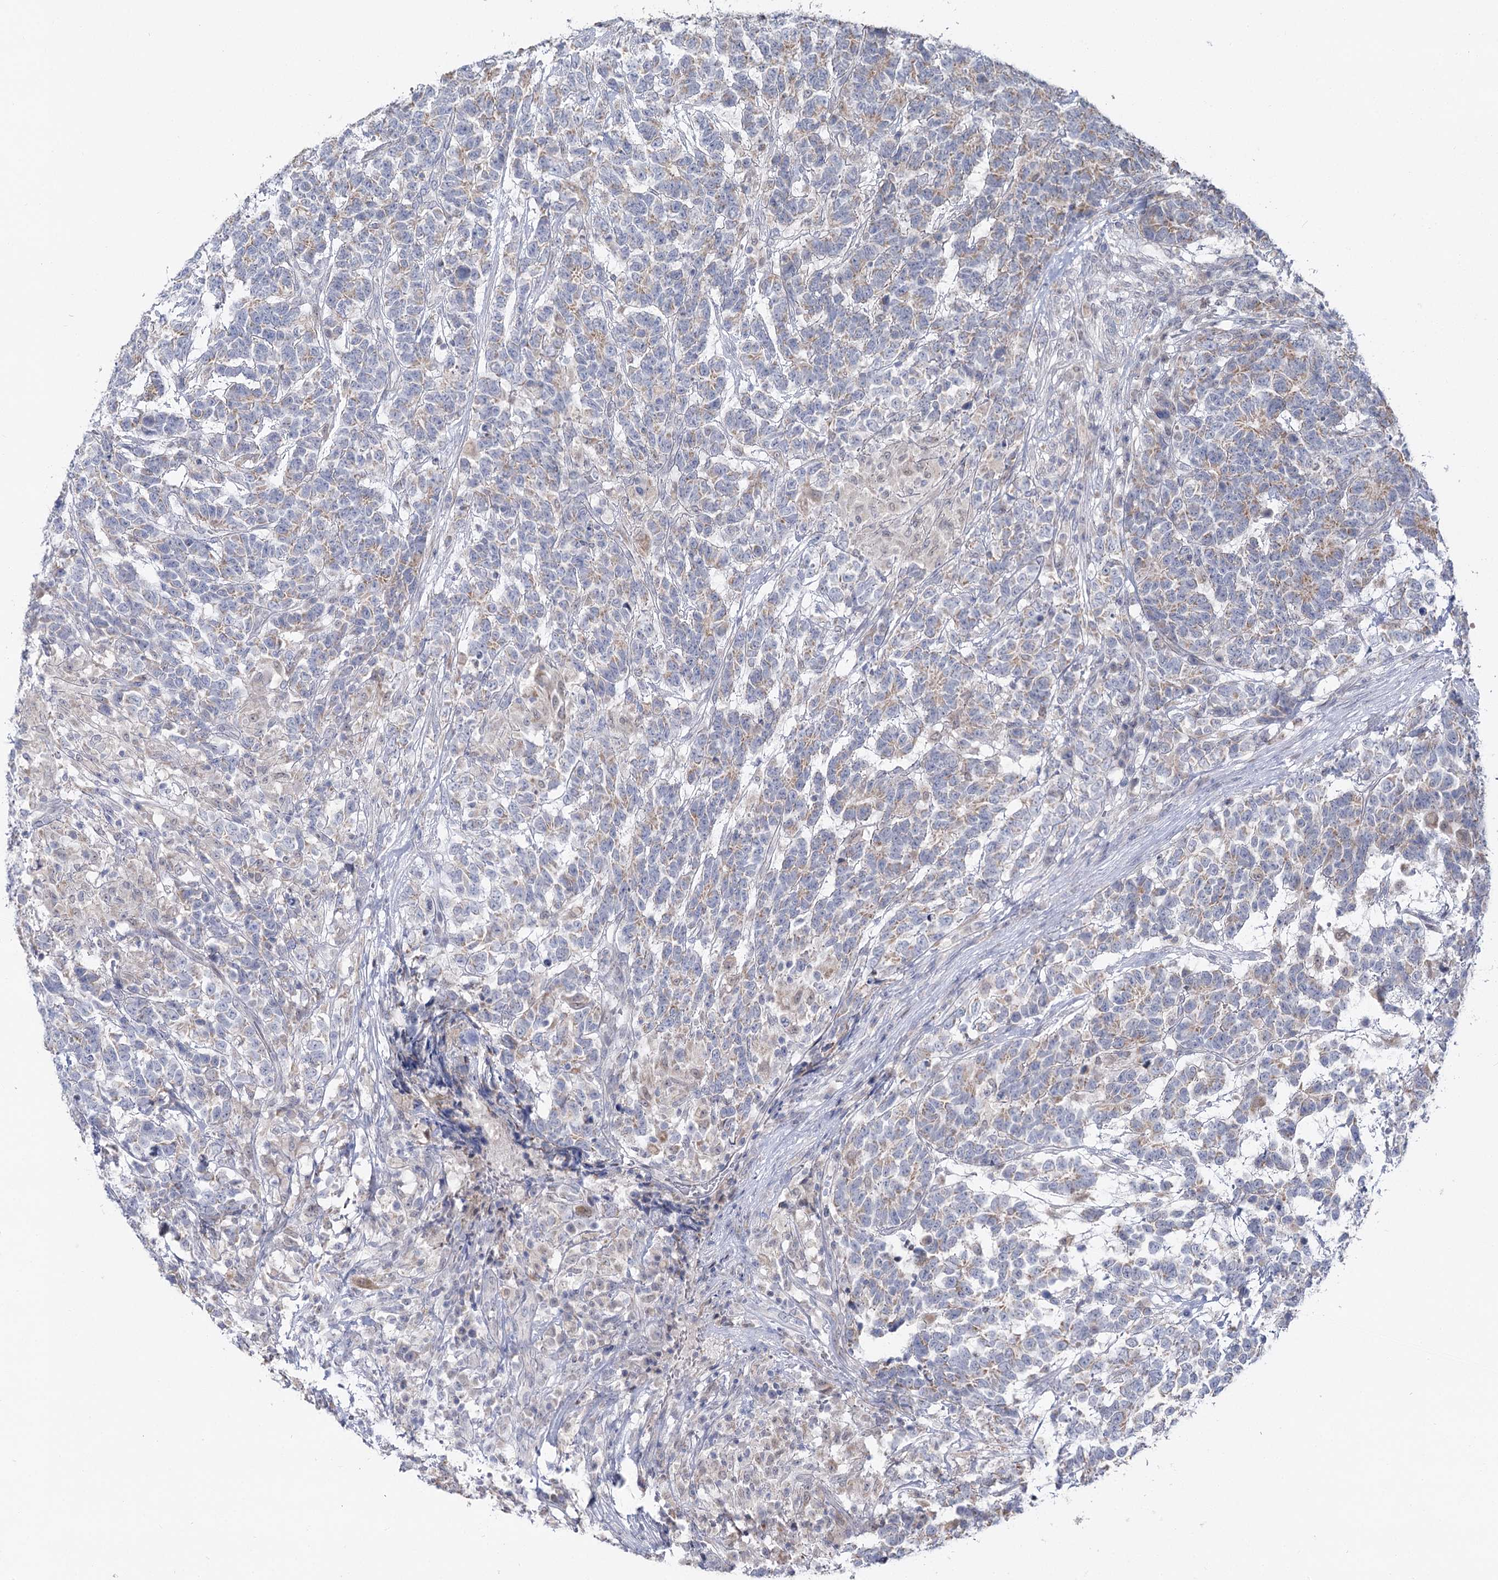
{"staining": {"intensity": "weak", "quantity": "<25%", "location": "cytoplasmic/membranous"}, "tissue": "testis cancer", "cell_type": "Tumor cells", "image_type": "cancer", "snomed": [{"axis": "morphology", "description": "Carcinoma, Embryonal, NOS"}, {"axis": "topography", "description": "Testis"}], "caption": "The photomicrograph reveals no staining of tumor cells in embryonal carcinoma (testis).", "gene": "RUFY4", "patient": {"sex": "male", "age": 26}}